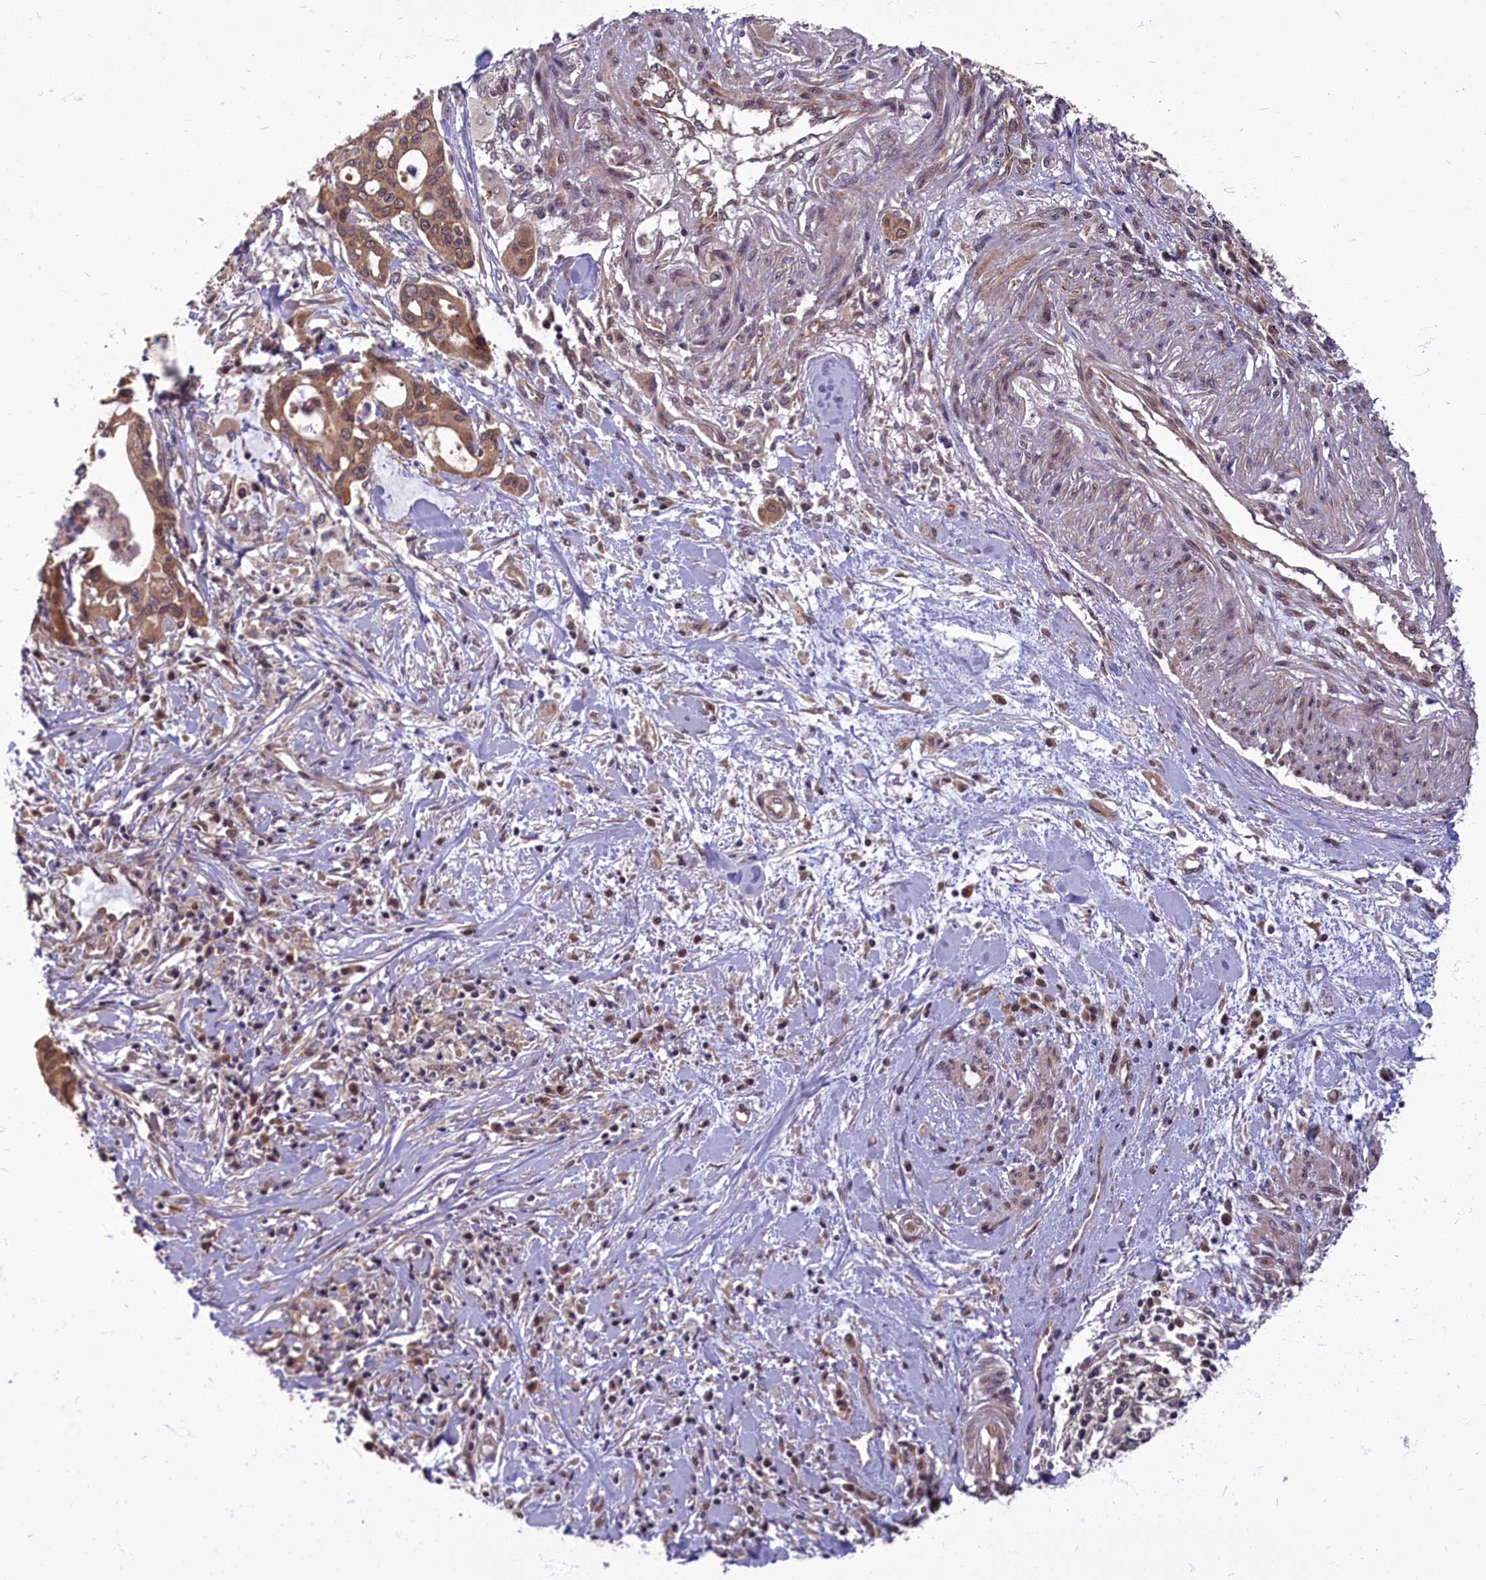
{"staining": {"intensity": "moderate", "quantity": ">75%", "location": "cytoplasmic/membranous,nuclear"}, "tissue": "pancreatic cancer", "cell_type": "Tumor cells", "image_type": "cancer", "snomed": [{"axis": "morphology", "description": "Adenocarcinoma, NOS"}, {"axis": "topography", "description": "Pancreas"}], "caption": "Immunohistochemical staining of human pancreatic cancer (adenocarcinoma) reveals moderate cytoplasmic/membranous and nuclear protein staining in approximately >75% of tumor cells.", "gene": "MYCBP", "patient": {"sex": "male", "age": 46}}